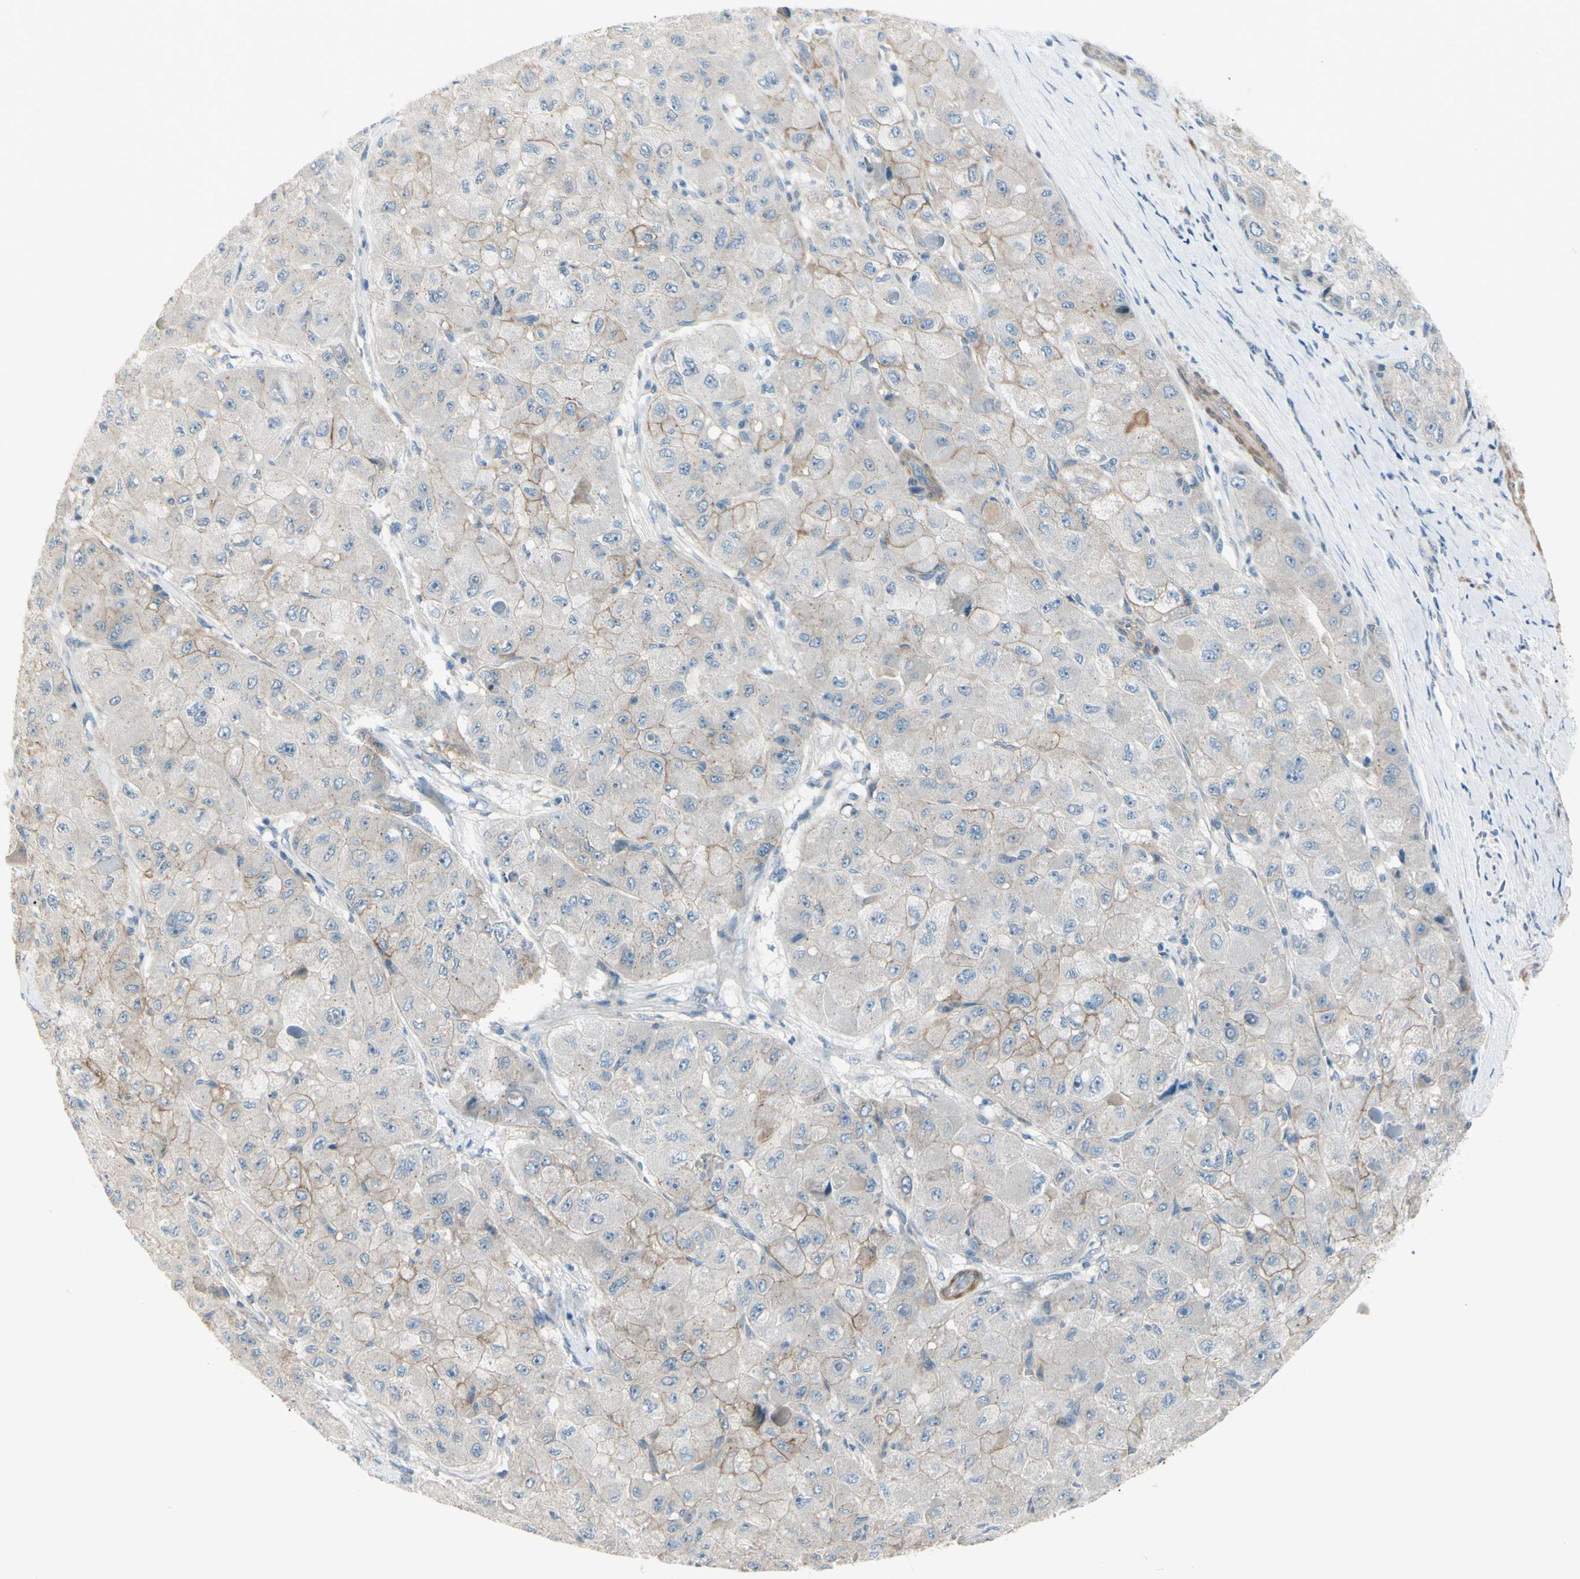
{"staining": {"intensity": "weak", "quantity": "25%-75%", "location": "cytoplasmic/membranous"}, "tissue": "liver cancer", "cell_type": "Tumor cells", "image_type": "cancer", "snomed": [{"axis": "morphology", "description": "Carcinoma, Hepatocellular, NOS"}, {"axis": "topography", "description": "Liver"}], "caption": "The immunohistochemical stain labels weak cytoplasmic/membranous positivity in tumor cells of liver cancer (hepatocellular carcinoma) tissue.", "gene": "LRRK1", "patient": {"sex": "male", "age": 80}}